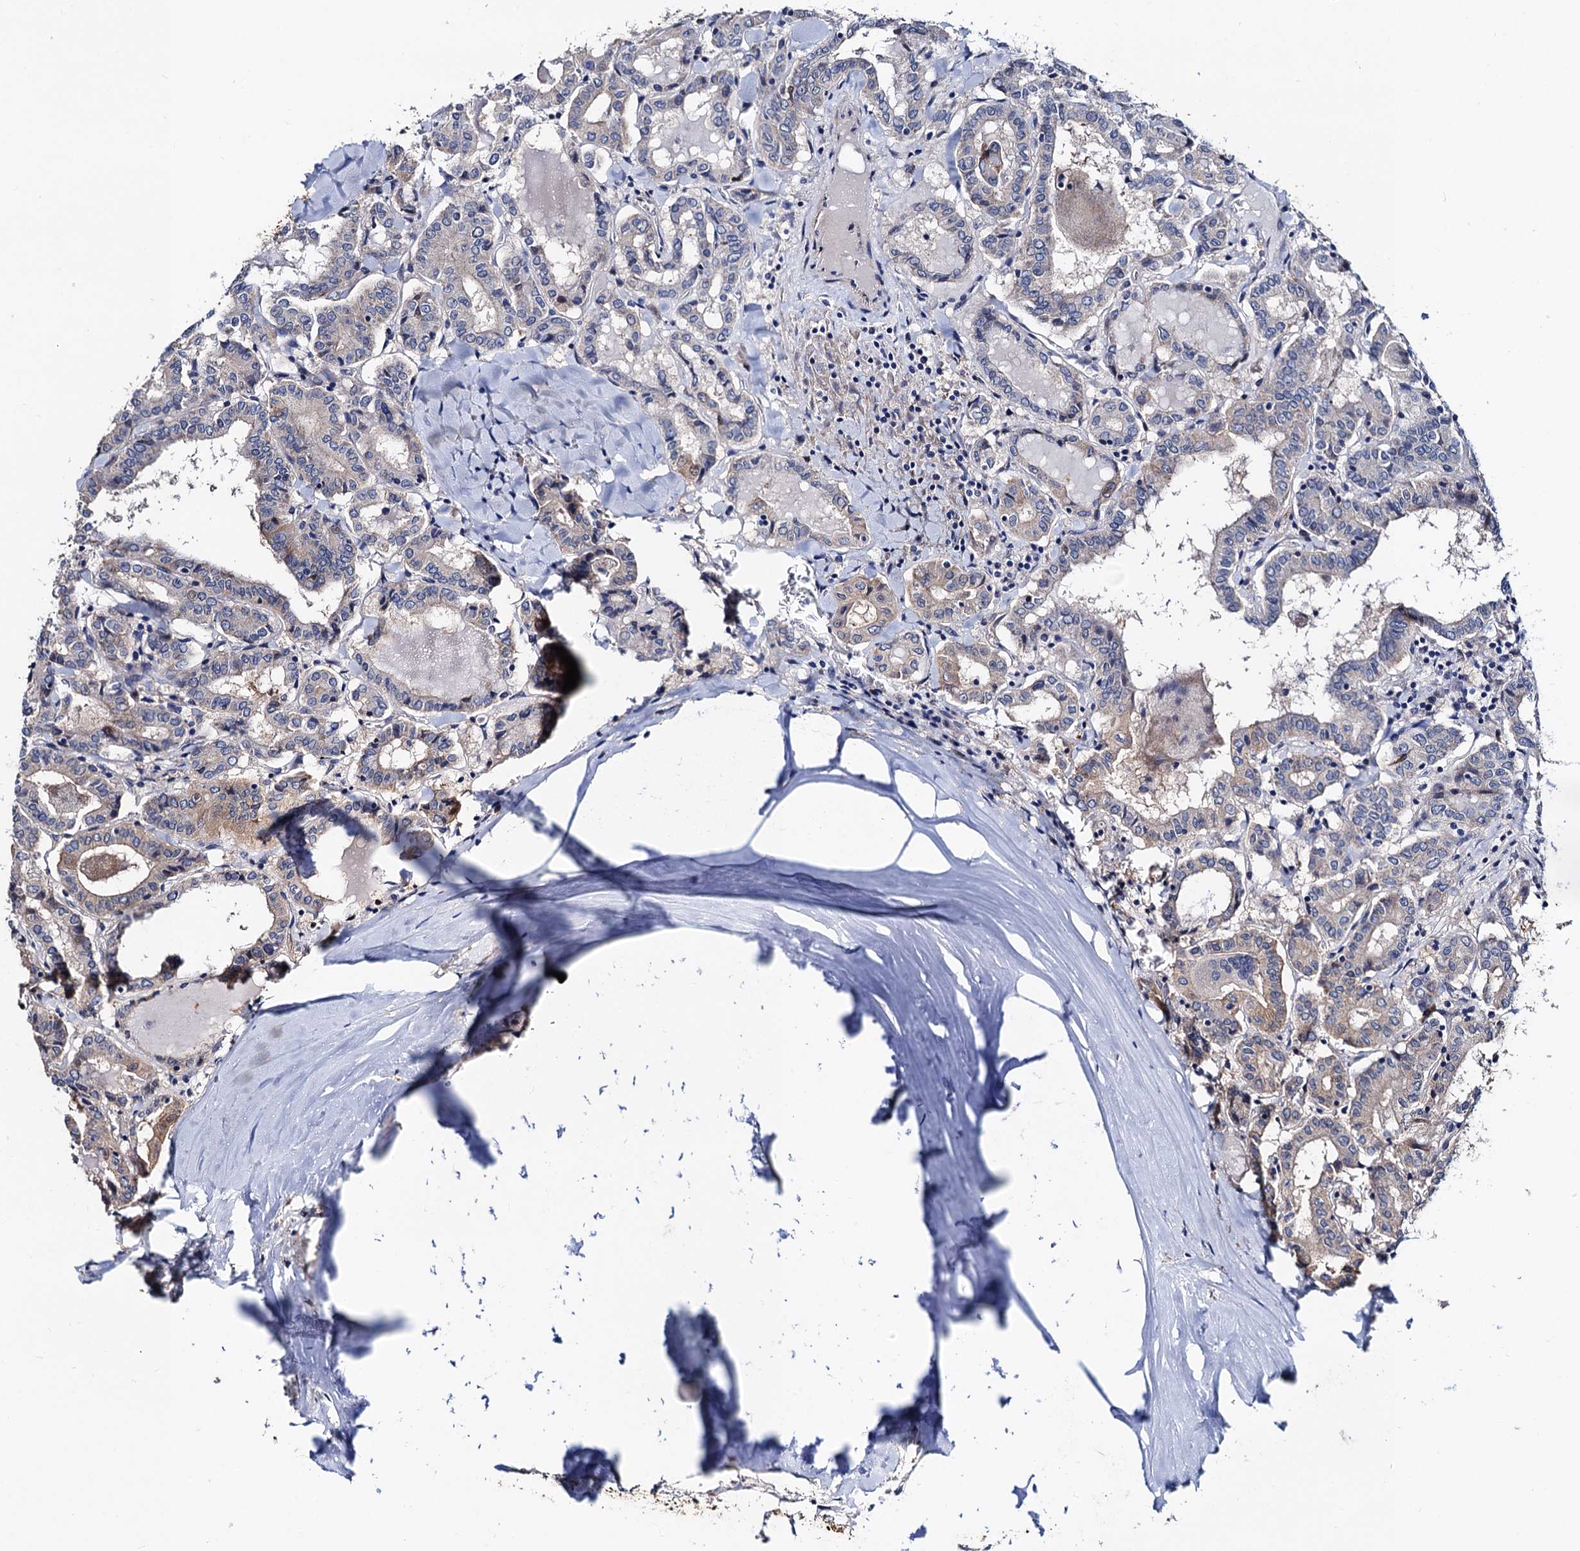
{"staining": {"intensity": "negative", "quantity": "none", "location": "none"}, "tissue": "thyroid cancer", "cell_type": "Tumor cells", "image_type": "cancer", "snomed": [{"axis": "morphology", "description": "Papillary adenocarcinoma, NOS"}, {"axis": "topography", "description": "Thyroid gland"}], "caption": "IHC of human thyroid cancer shows no expression in tumor cells. The staining was performed using DAB (3,3'-diaminobenzidine) to visualize the protein expression in brown, while the nuclei were stained in blue with hematoxylin (Magnification: 20x).", "gene": "ZDHHC18", "patient": {"sex": "female", "age": 72}}